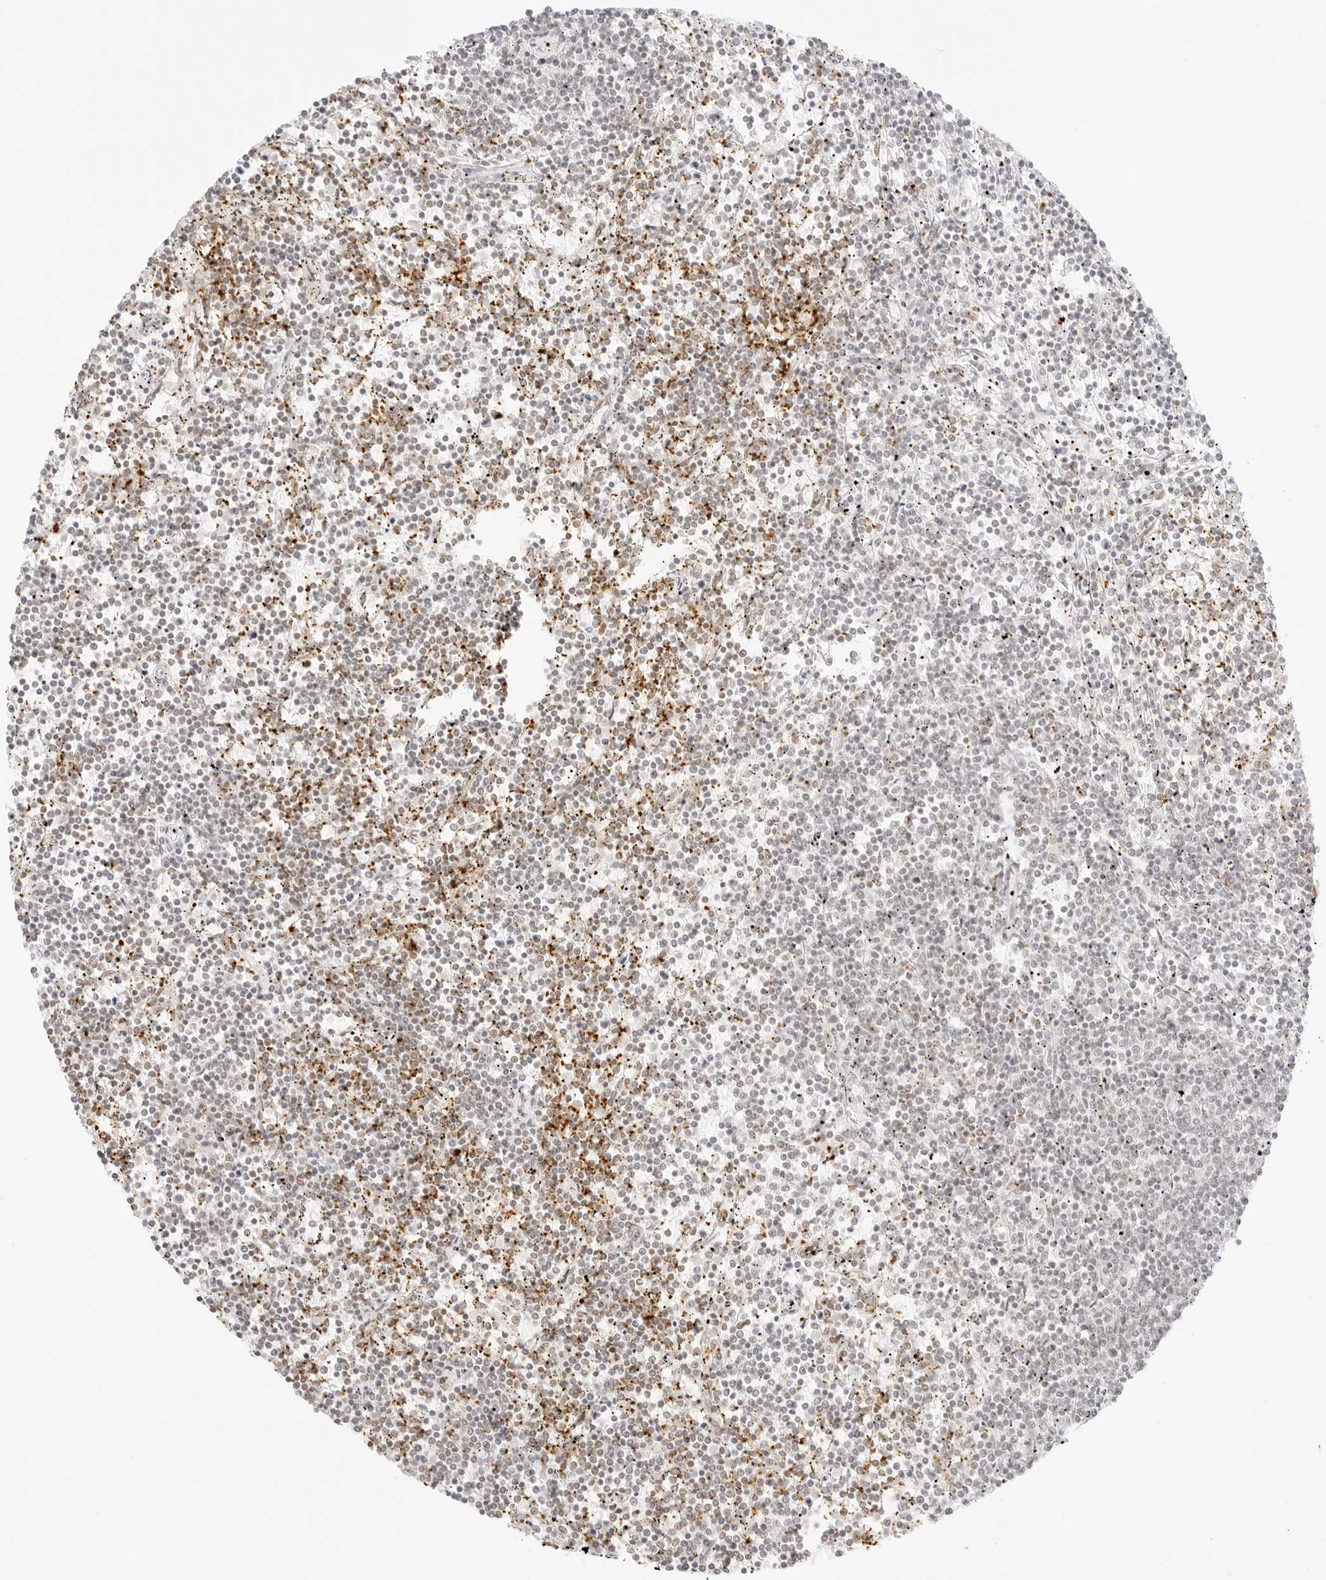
{"staining": {"intensity": "negative", "quantity": "none", "location": "none"}, "tissue": "lymphoma", "cell_type": "Tumor cells", "image_type": "cancer", "snomed": [{"axis": "morphology", "description": "Malignant lymphoma, non-Hodgkin's type, Low grade"}, {"axis": "topography", "description": "Spleen"}], "caption": "High power microscopy photomicrograph of an IHC photomicrograph of malignant lymphoma, non-Hodgkin's type (low-grade), revealing no significant expression in tumor cells.", "gene": "GNAS", "patient": {"sex": "female", "age": 50}}